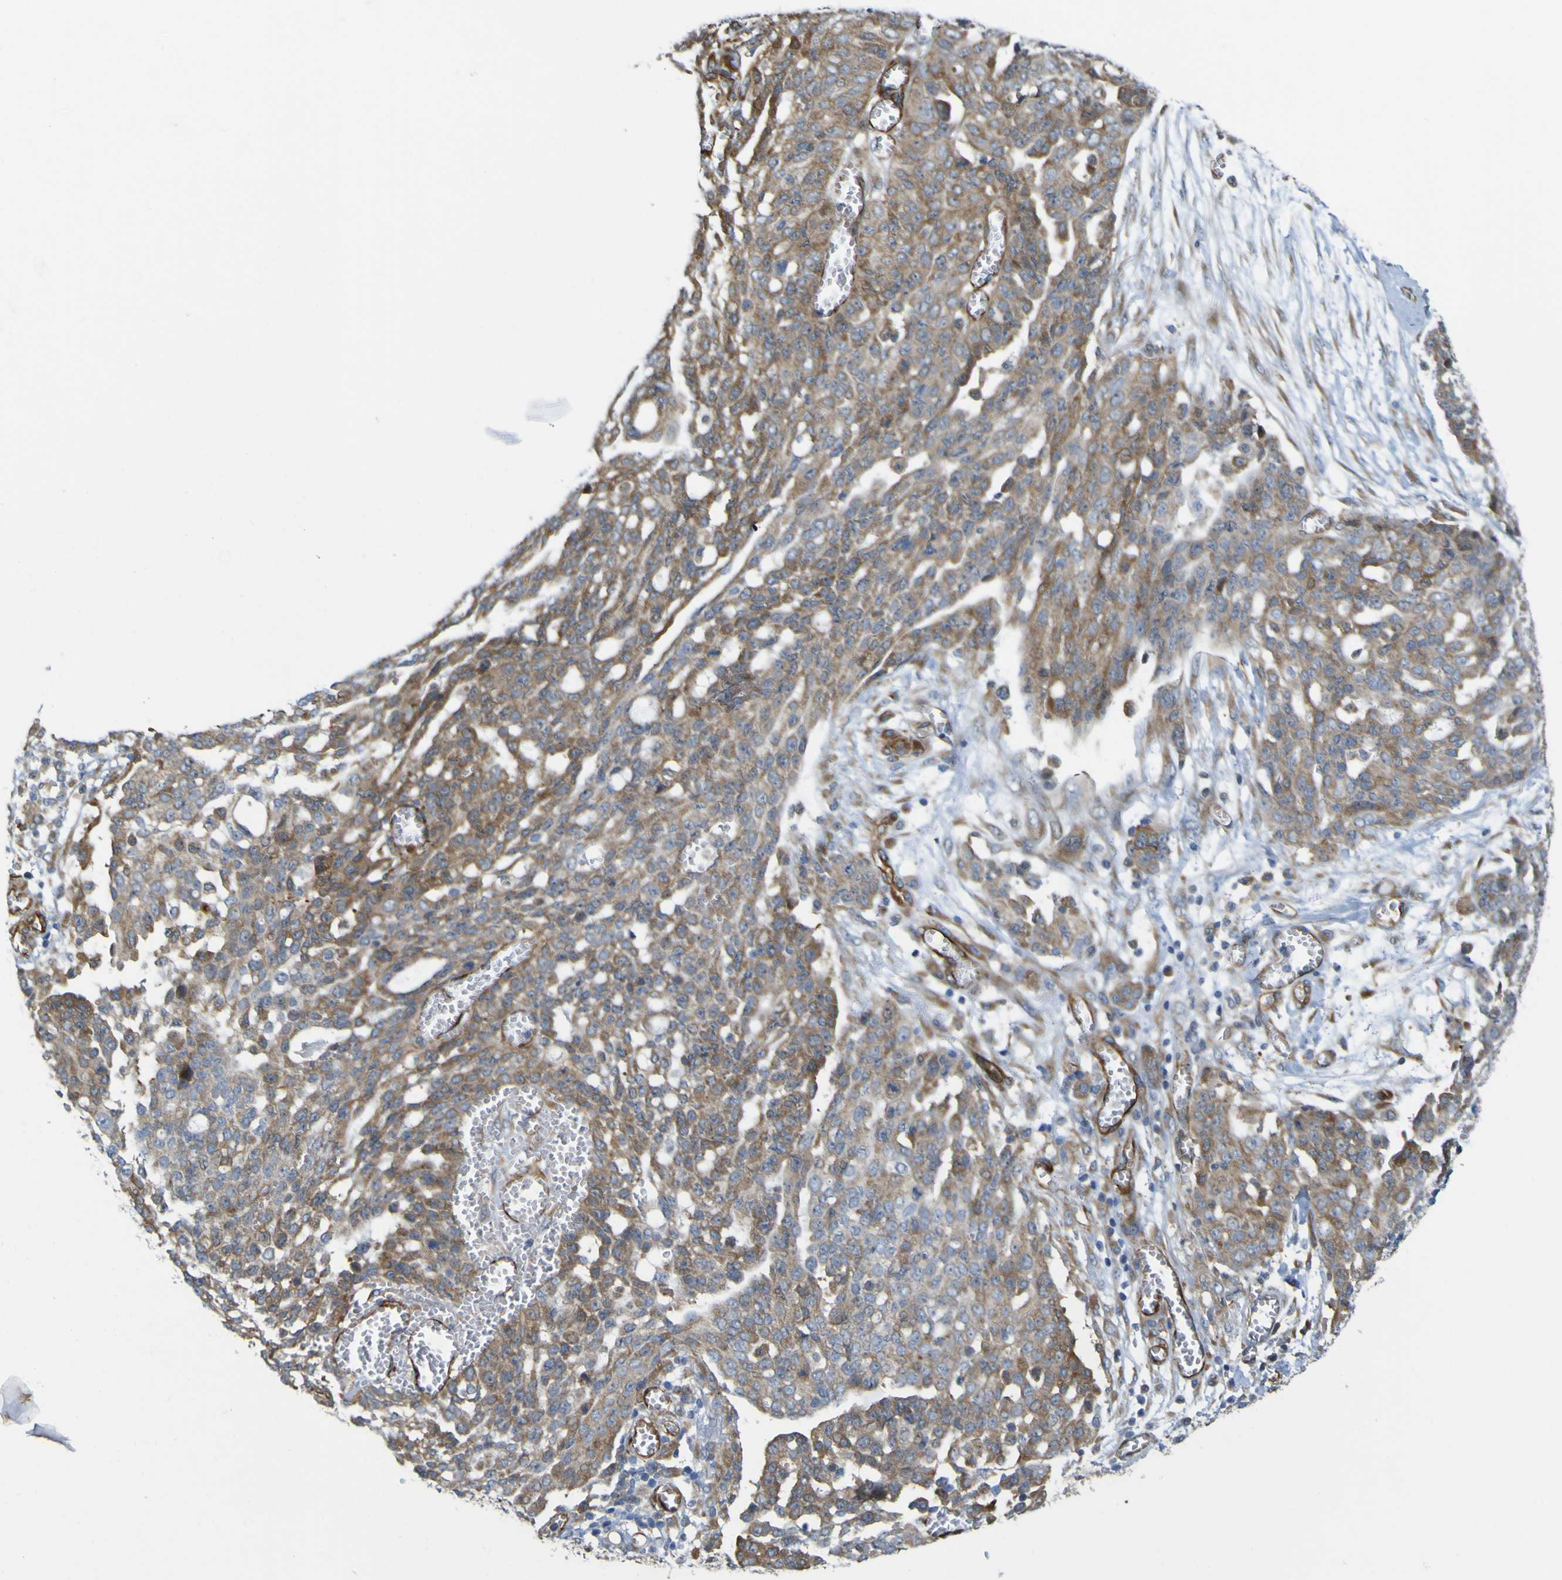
{"staining": {"intensity": "moderate", "quantity": ">75%", "location": "cytoplasmic/membranous"}, "tissue": "ovarian cancer", "cell_type": "Tumor cells", "image_type": "cancer", "snomed": [{"axis": "morphology", "description": "Cystadenocarcinoma, serous, NOS"}, {"axis": "topography", "description": "Soft tissue"}, {"axis": "topography", "description": "Ovary"}], "caption": "Human ovarian cancer stained with a protein marker displays moderate staining in tumor cells.", "gene": "JPH1", "patient": {"sex": "female", "age": 57}}